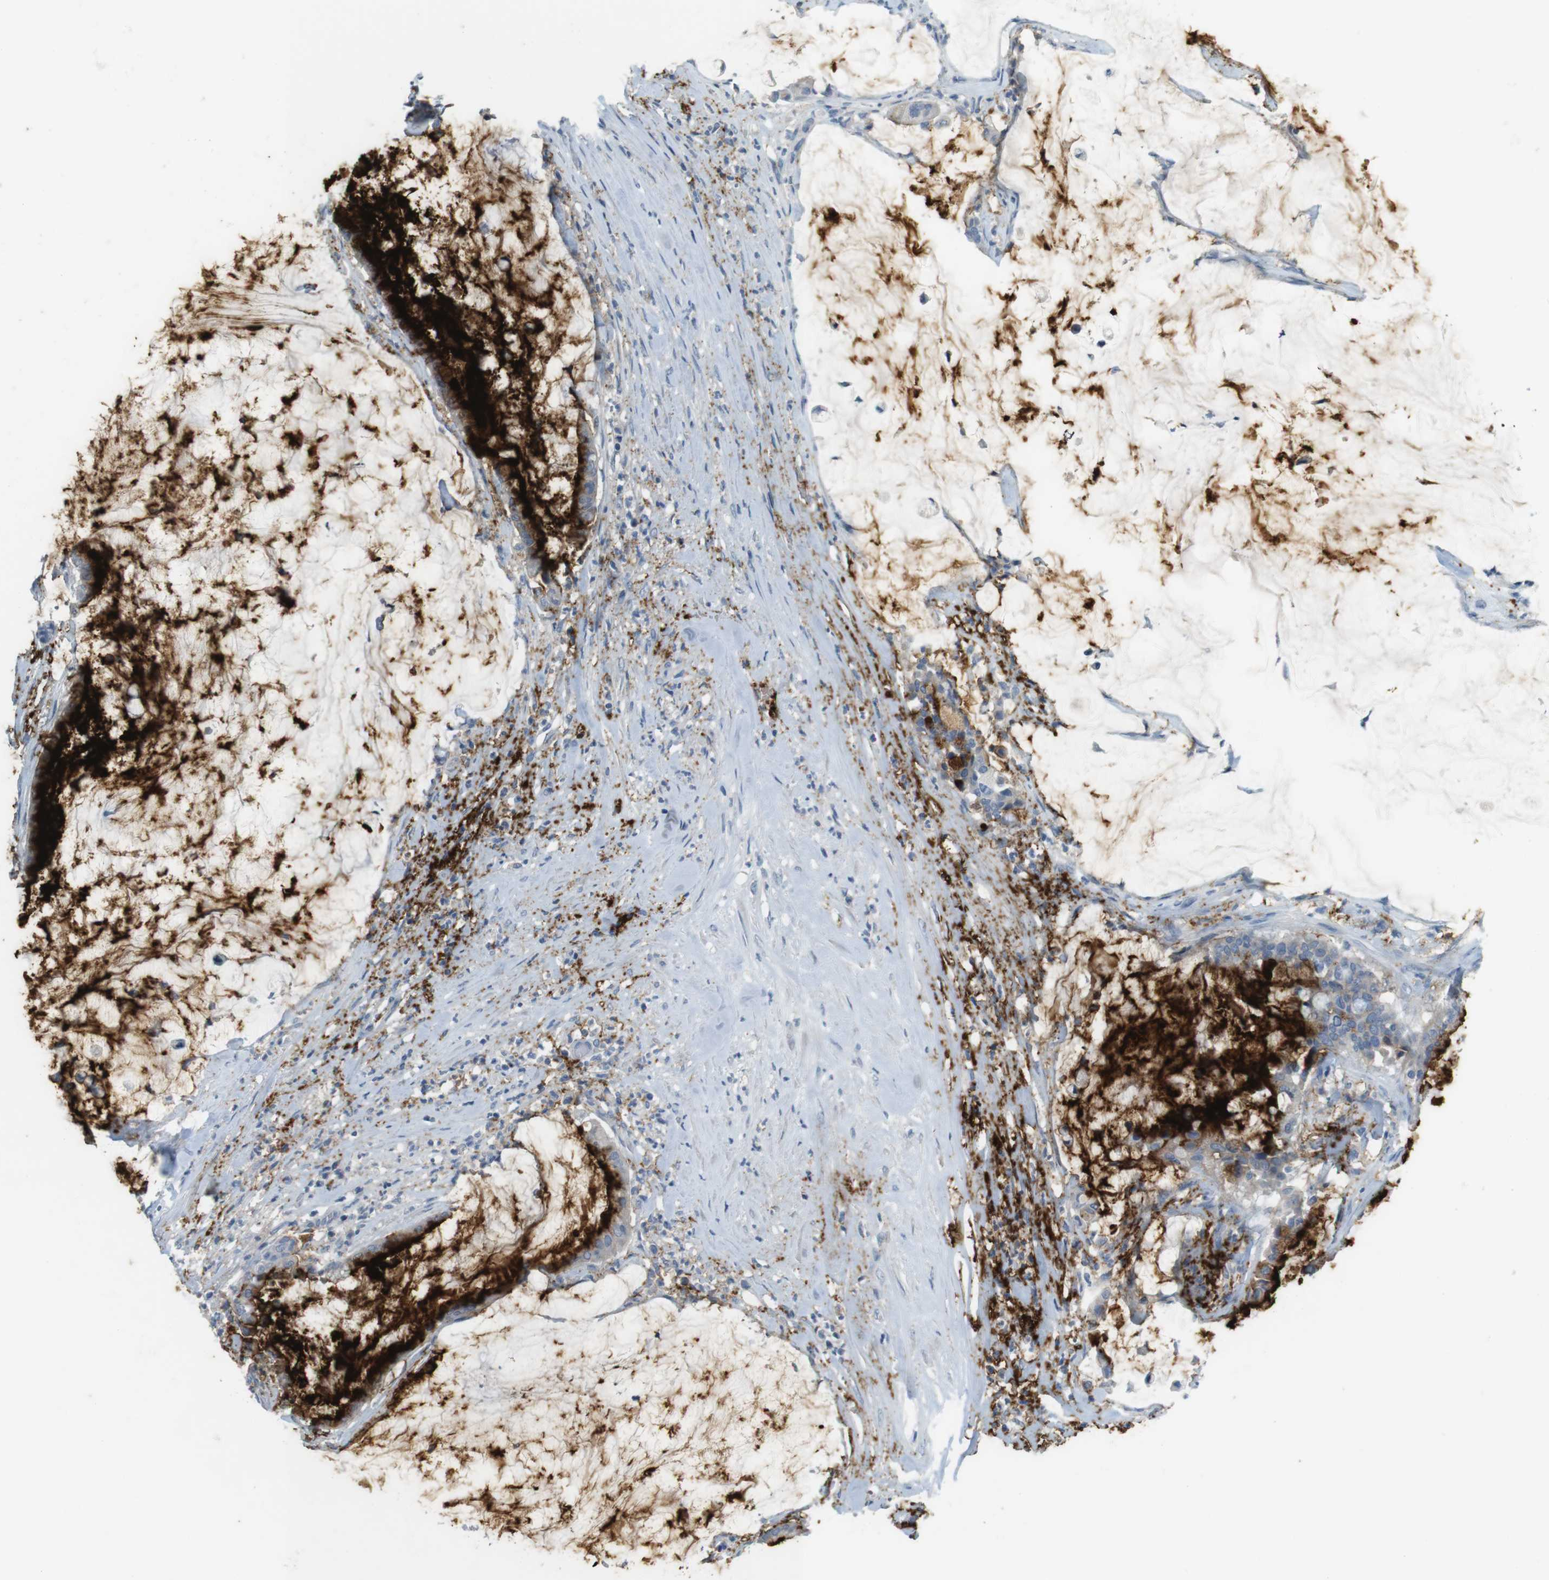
{"staining": {"intensity": "strong", "quantity": "25%-75%", "location": "cytoplasmic/membranous"}, "tissue": "pancreatic cancer", "cell_type": "Tumor cells", "image_type": "cancer", "snomed": [{"axis": "morphology", "description": "Adenocarcinoma, NOS"}, {"axis": "topography", "description": "Pancreas"}], "caption": "A high-resolution histopathology image shows immunohistochemistry staining of pancreatic cancer (adenocarcinoma), which shows strong cytoplasmic/membranous positivity in approximately 25%-75% of tumor cells. Nuclei are stained in blue.", "gene": "MUC5B", "patient": {"sex": "male", "age": 41}}